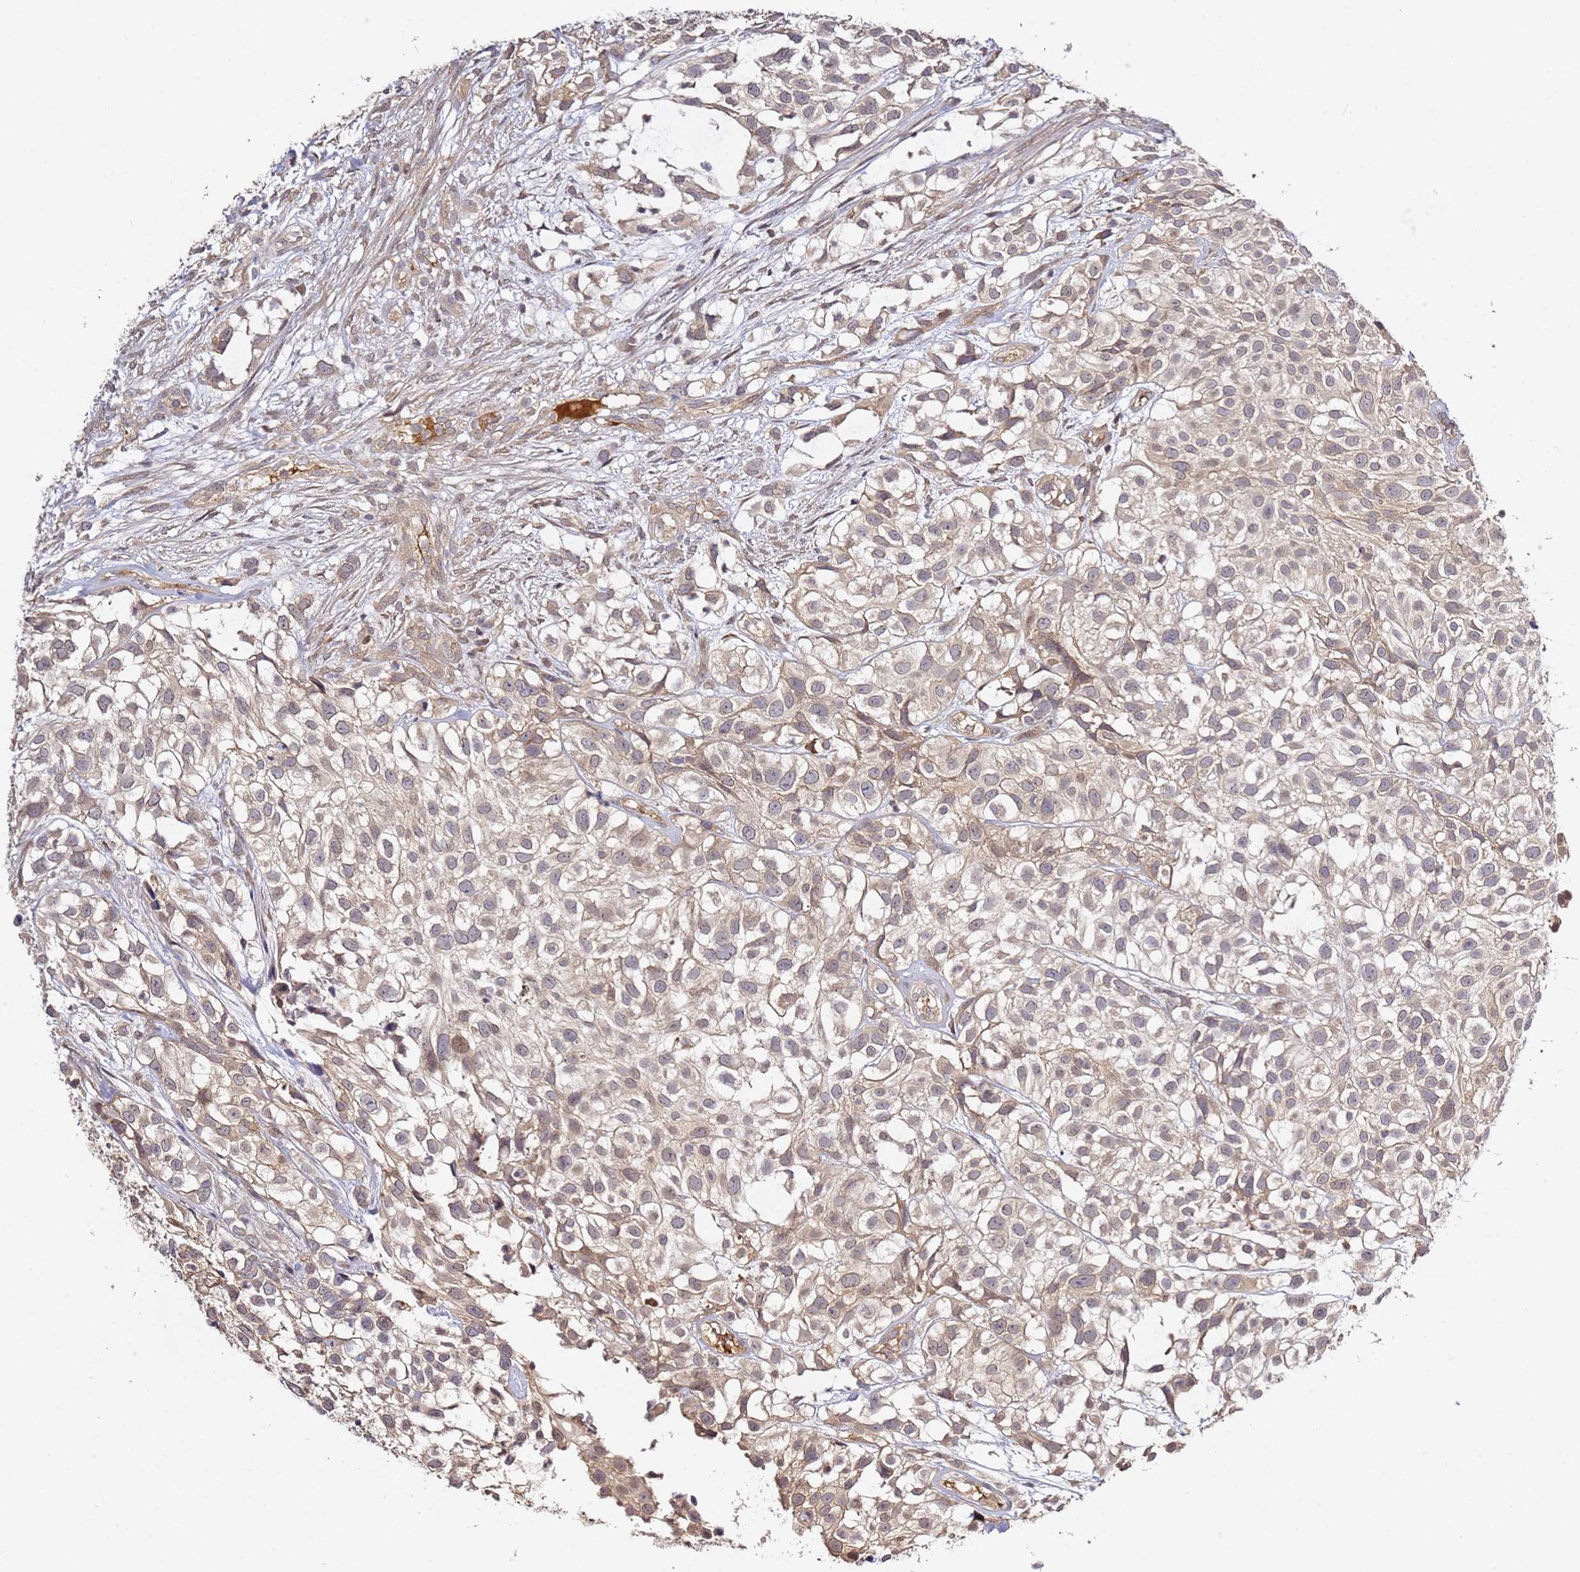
{"staining": {"intensity": "weak", "quantity": "25%-75%", "location": "cytoplasmic/membranous"}, "tissue": "urothelial cancer", "cell_type": "Tumor cells", "image_type": "cancer", "snomed": [{"axis": "morphology", "description": "Urothelial carcinoma, High grade"}, {"axis": "topography", "description": "Urinary bladder"}], "caption": "DAB immunohistochemical staining of urothelial cancer displays weak cytoplasmic/membranous protein positivity in approximately 25%-75% of tumor cells.", "gene": "OSBPL2", "patient": {"sex": "male", "age": 56}}